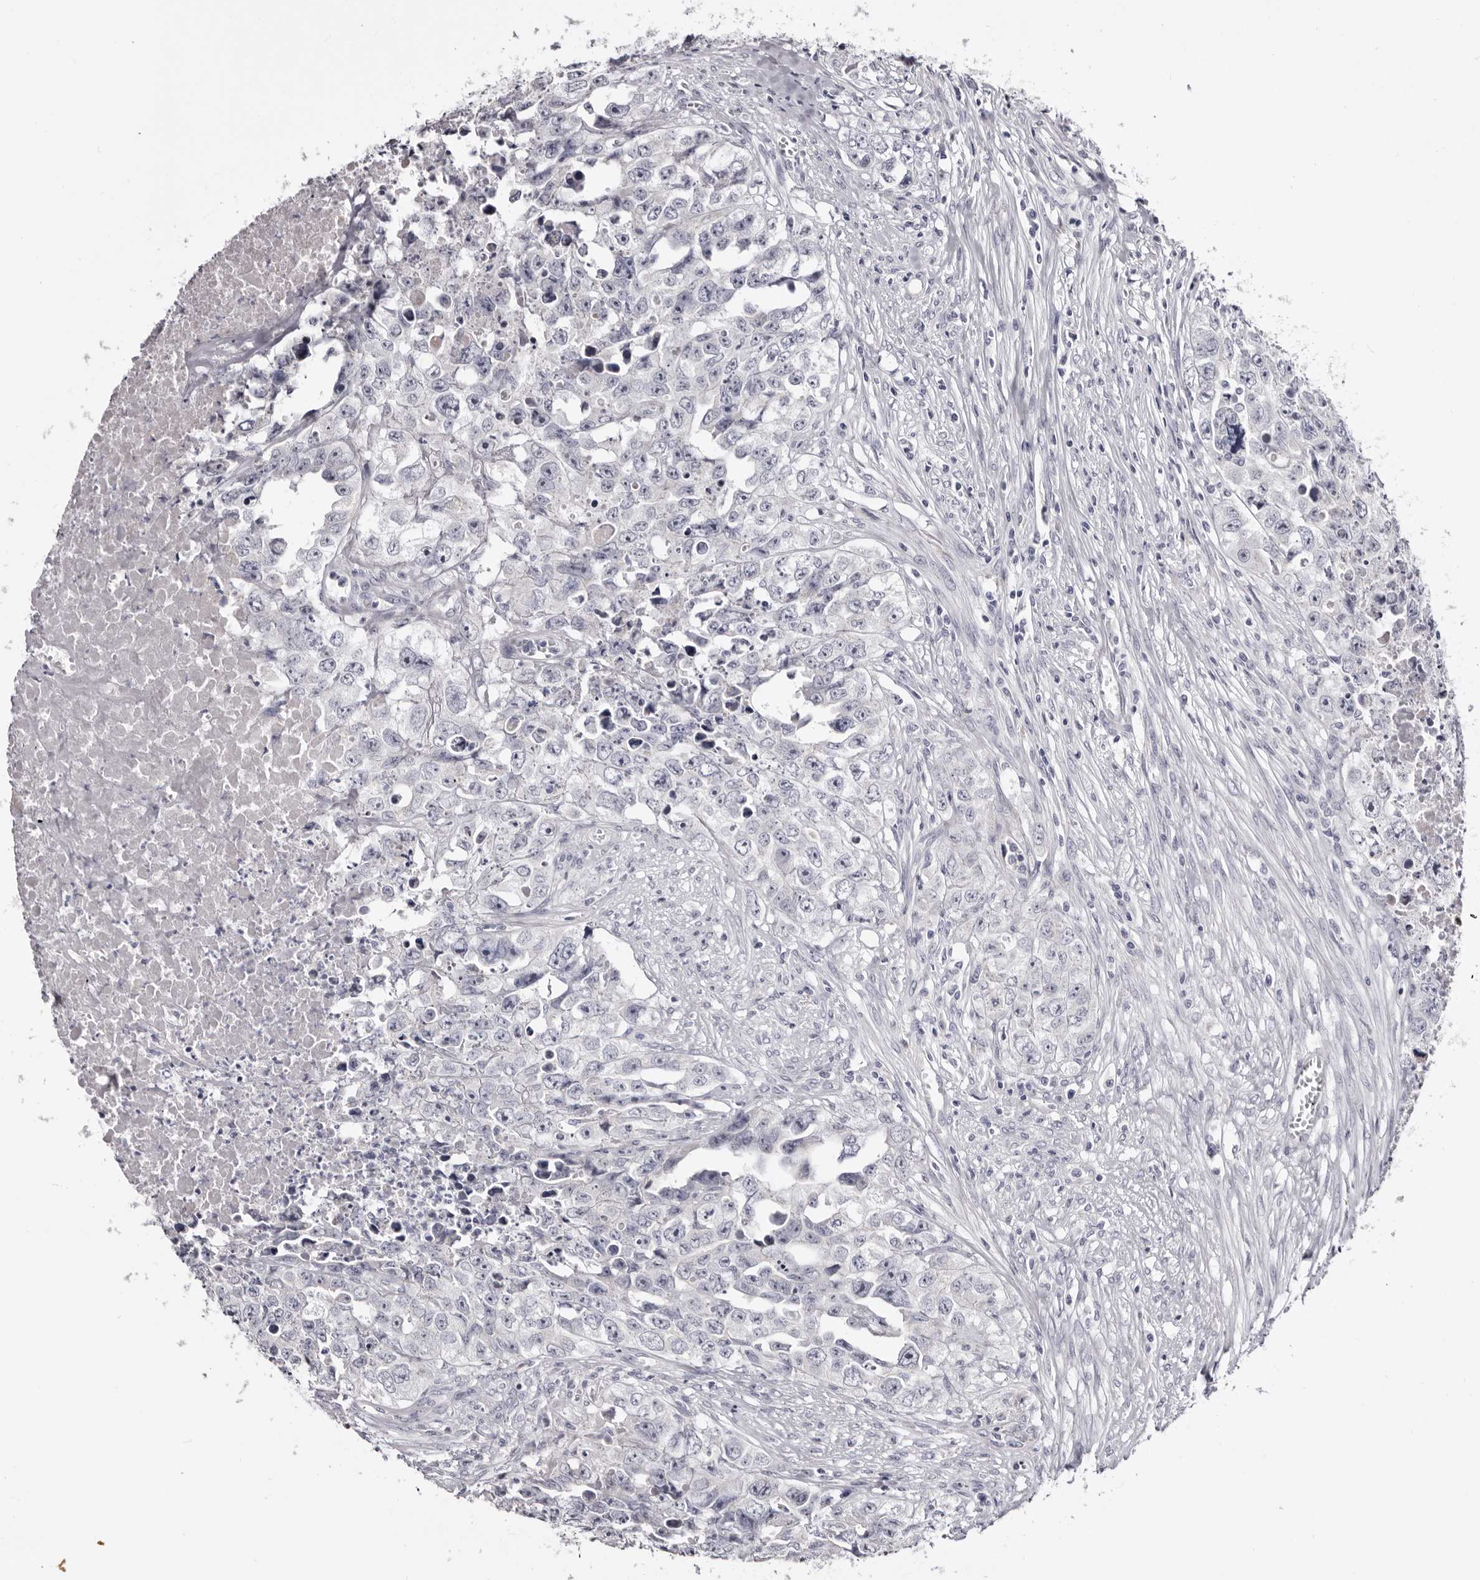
{"staining": {"intensity": "negative", "quantity": "none", "location": "none"}, "tissue": "testis cancer", "cell_type": "Tumor cells", "image_type": "cancer", "snomed": [{"axis": "morphology", "description": "Seminoma, NOS"}, {"axis": "morphology", "description": "Carcinoma, Embryonal, NOS"}, {"axis": "topography", "description": "Testis"}], "caption": "Tumor cells show no significant protein staining in testis embryonal carcinoma.", "gene": "CASQ1", "patient": {"sex": "male", "age": 43}}